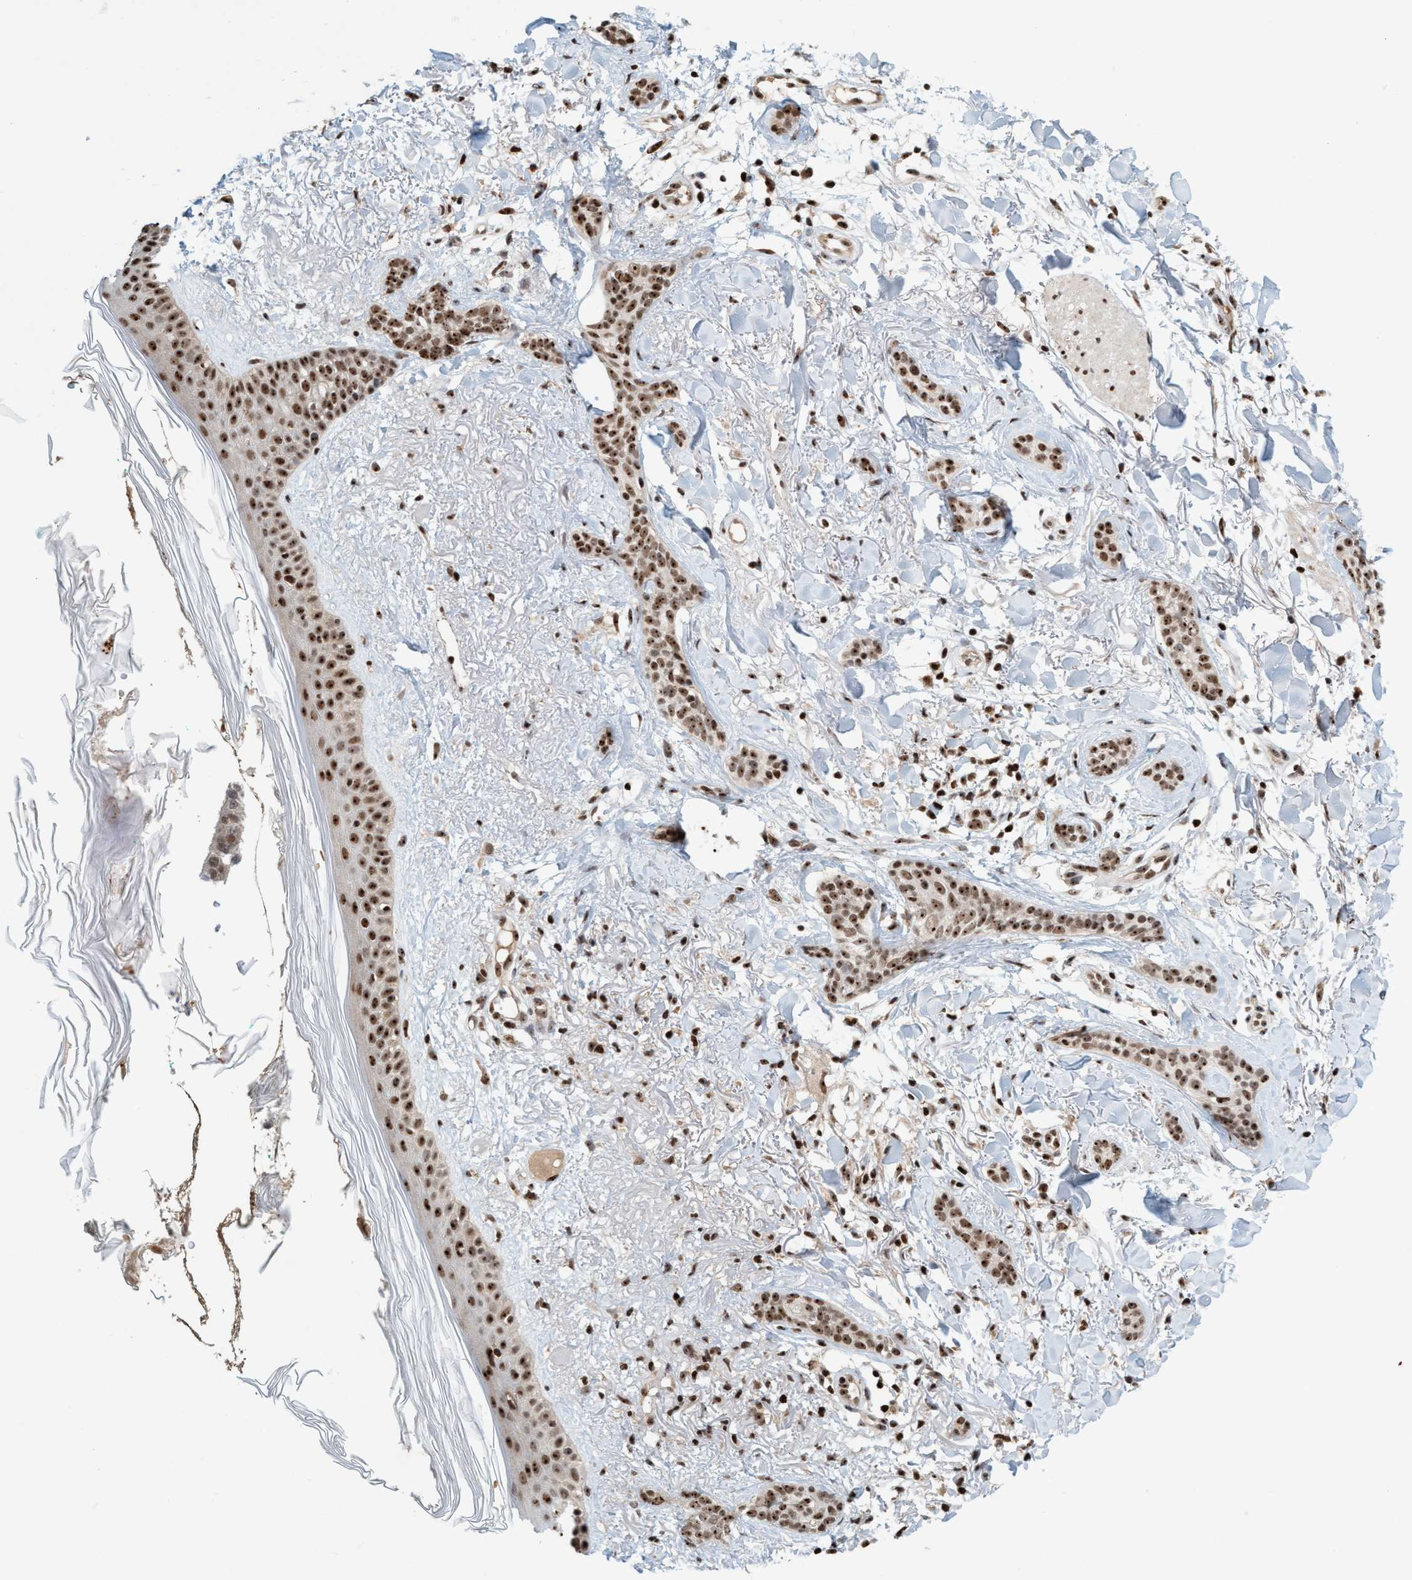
{"staining": {"intensity": "strong", "quantity": ">75%", "location": "nuclear"}, "tissue": "skin cancer", "cell_type": "Tumor cells", "image_type": "cancer", "snomed": [{"axis": "morphology", "description": "Basal cell carcinoma"}, {"axis": "morphology", "description": "Adnexal tumor, benign"}, {"axis": "topography", "description": "Skin"}], "caption": "IHC photomicrograph of neoplastic tissue: benign adnexal tumor (skin) stained using immunohistochemistry displays high levels of strong protein expression localized specifically in the nuclear of tumor cells, appearing as a nuclear brown color.", "gene": "SMCR8", "patient": {"sex": "female", "age": 42}}